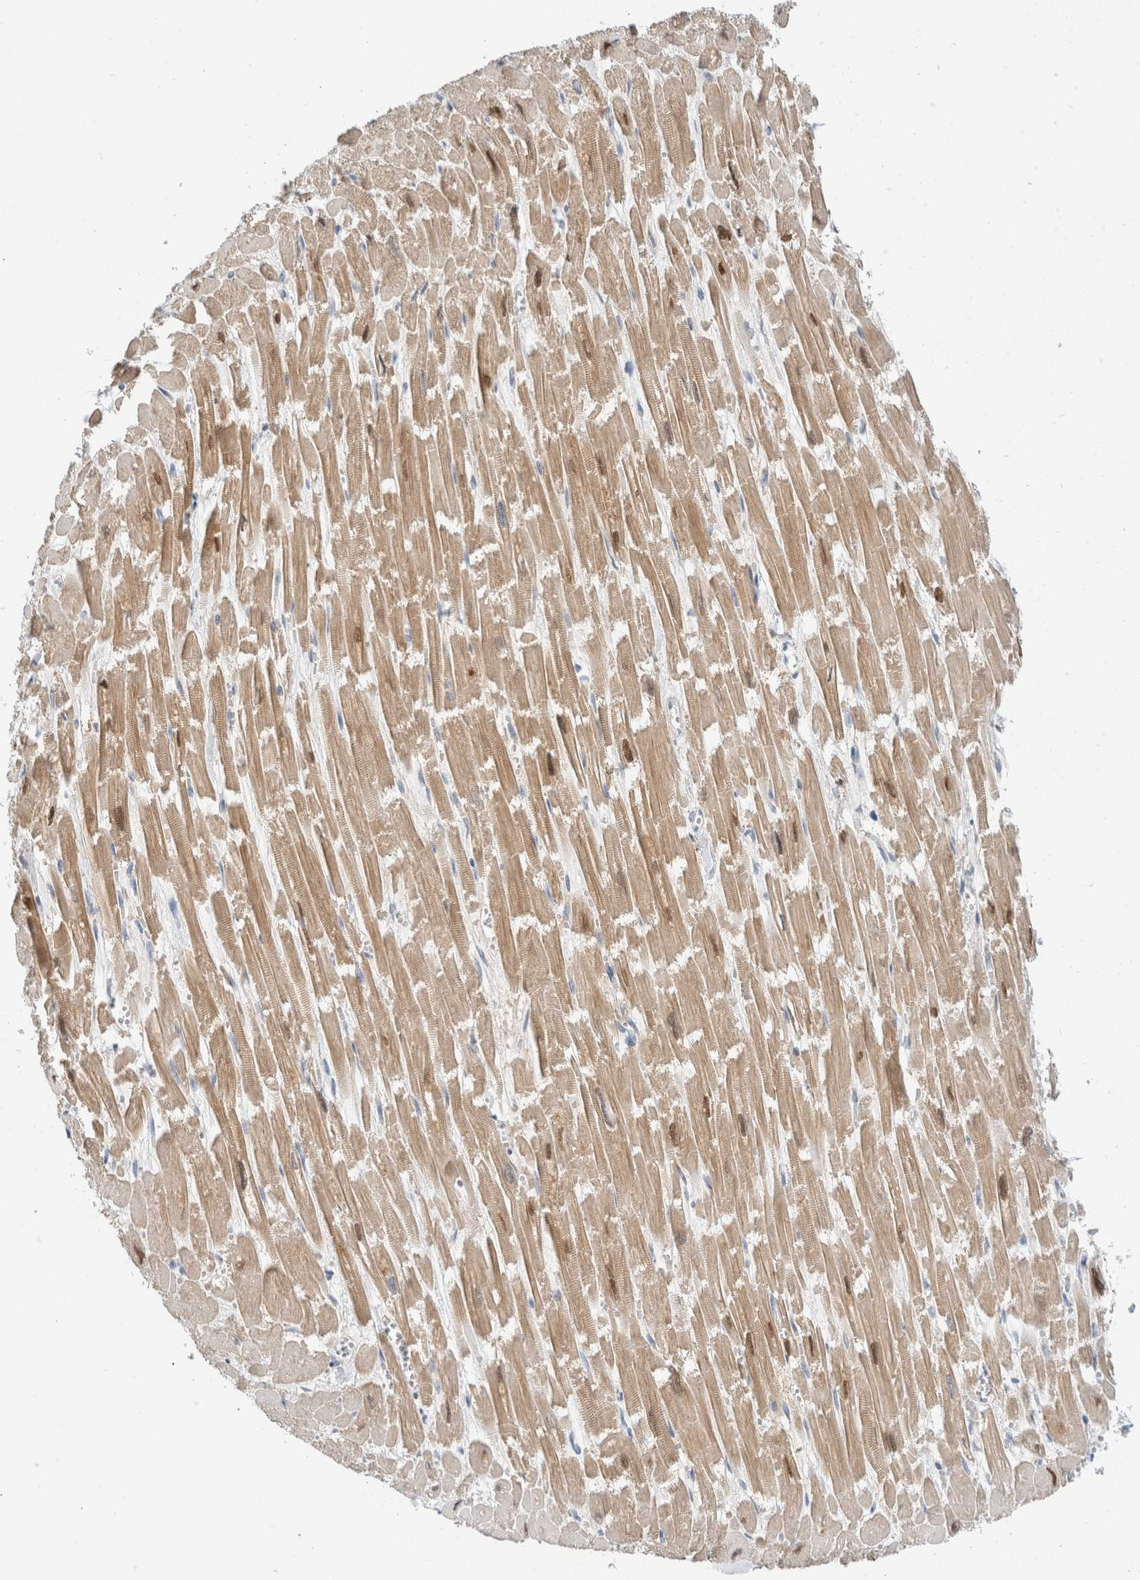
{"staining": {"intensity": "moderate", "quantity": ">75%", "location": "cytoplasmic/membranous"}, "tissue": "heart muscle", "cell_type": "Cardiomyocytes", "image_type": "normal", "snomed": [{"axis": "morphology", "description": "Normal tissue, NOS"}, {"axis": "topography", "description": "Heart"}], "caption": "This photomicrograph demonstrates immunohistochemistry staining of normal heart muscle, with medium moderate cytoplasmic/membranous expression in about >75% of cardiomyocytes.", "gene": "ERCC6L2", "patient": {"sex": "male", "age": 54}}